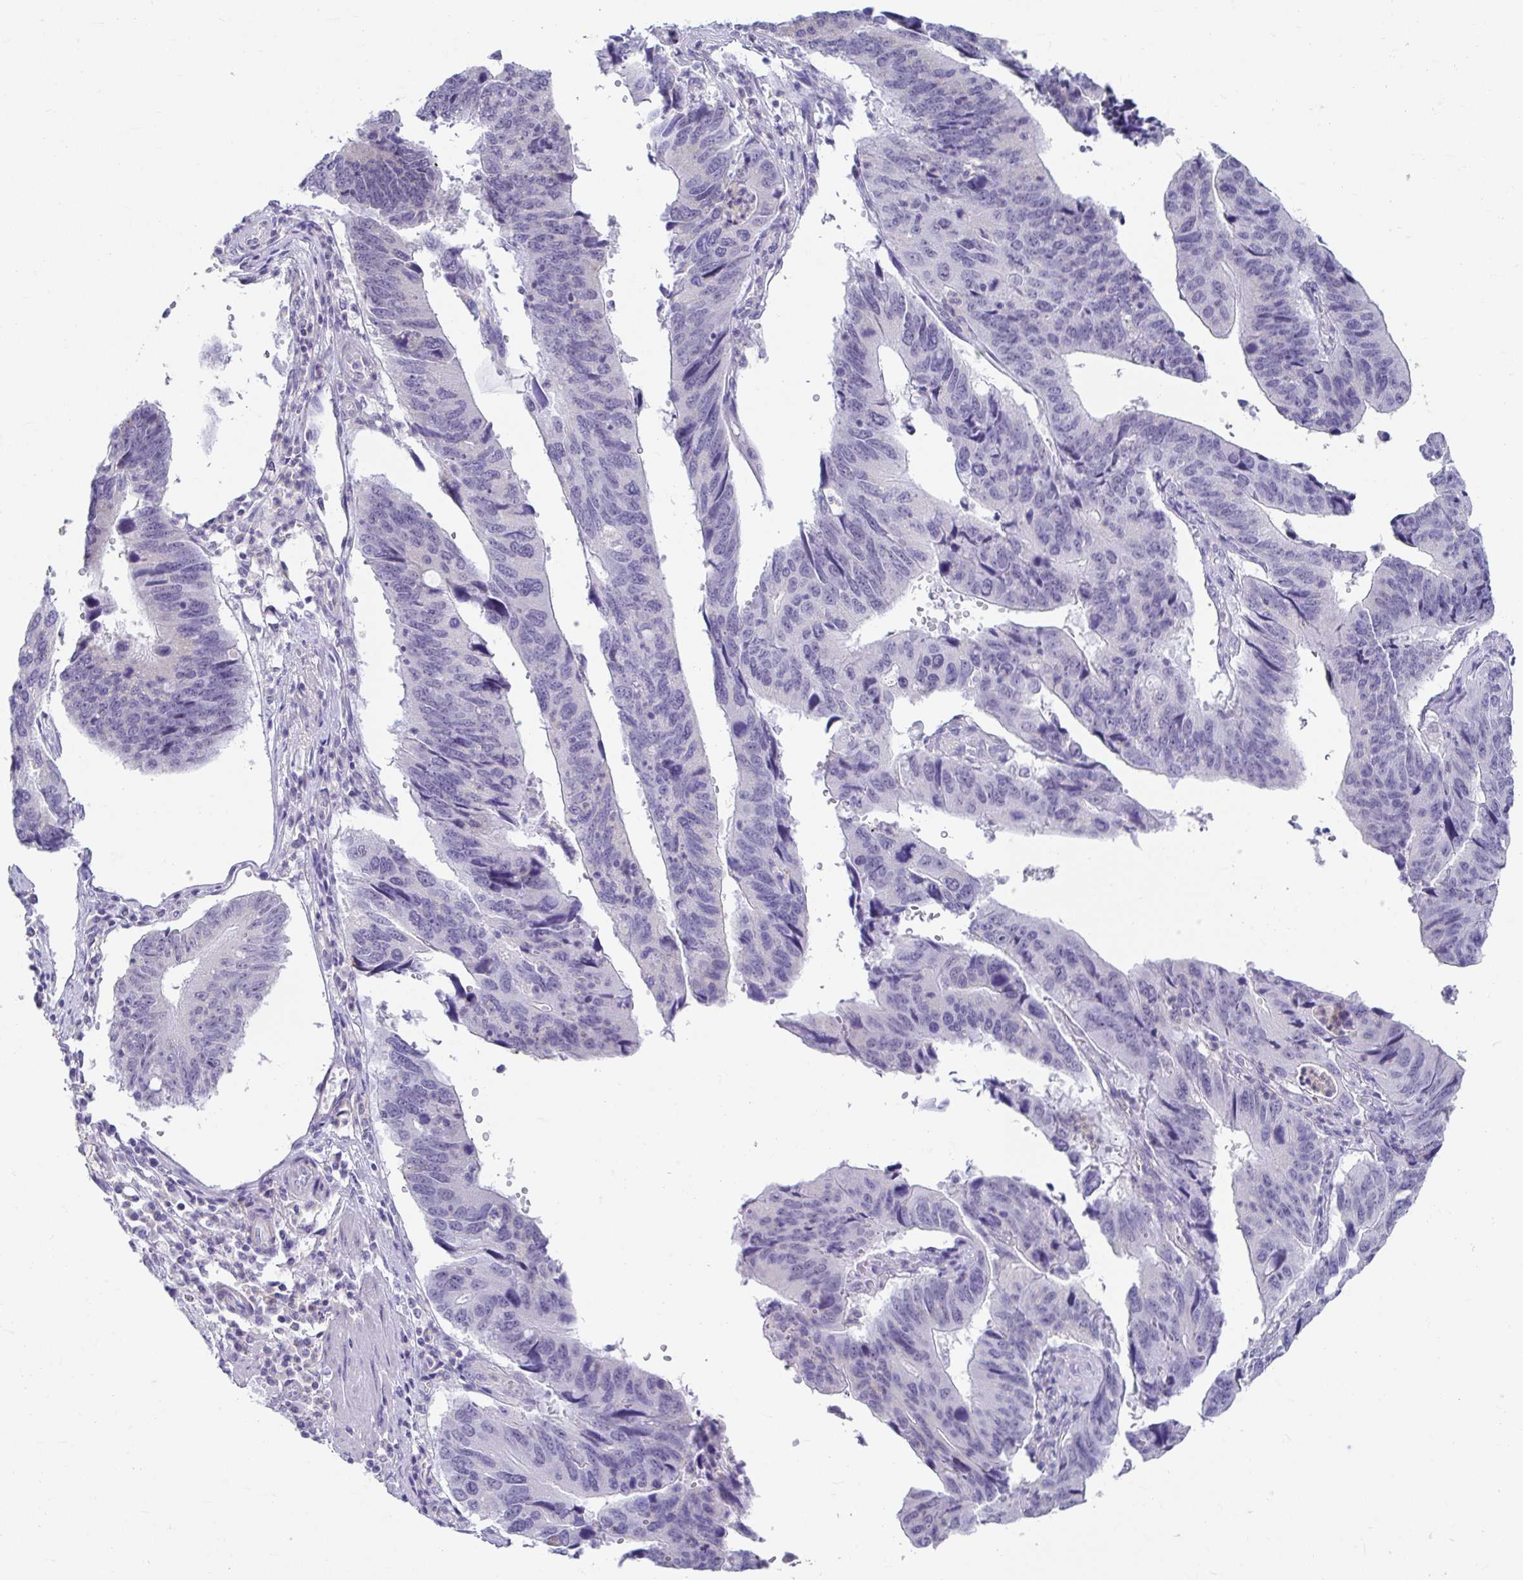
{"staining": {"intensity": "negative", "quantity": "none", "location": "none"}, "tissue": "stomach cancer", "cell_type": "Tumor cells", "image_type": "cancer", "snomed": [{"axis": "morphology", "description": "Adenocarcinoma, NOS"}, {"axis": "topography", "description": "Stomach"}], "caption": "Tumor cells show no significant expression in adenocarcinoma (stomach).", "gene": "CXCR1", "patient": {"sex": "male", "age": 59}}